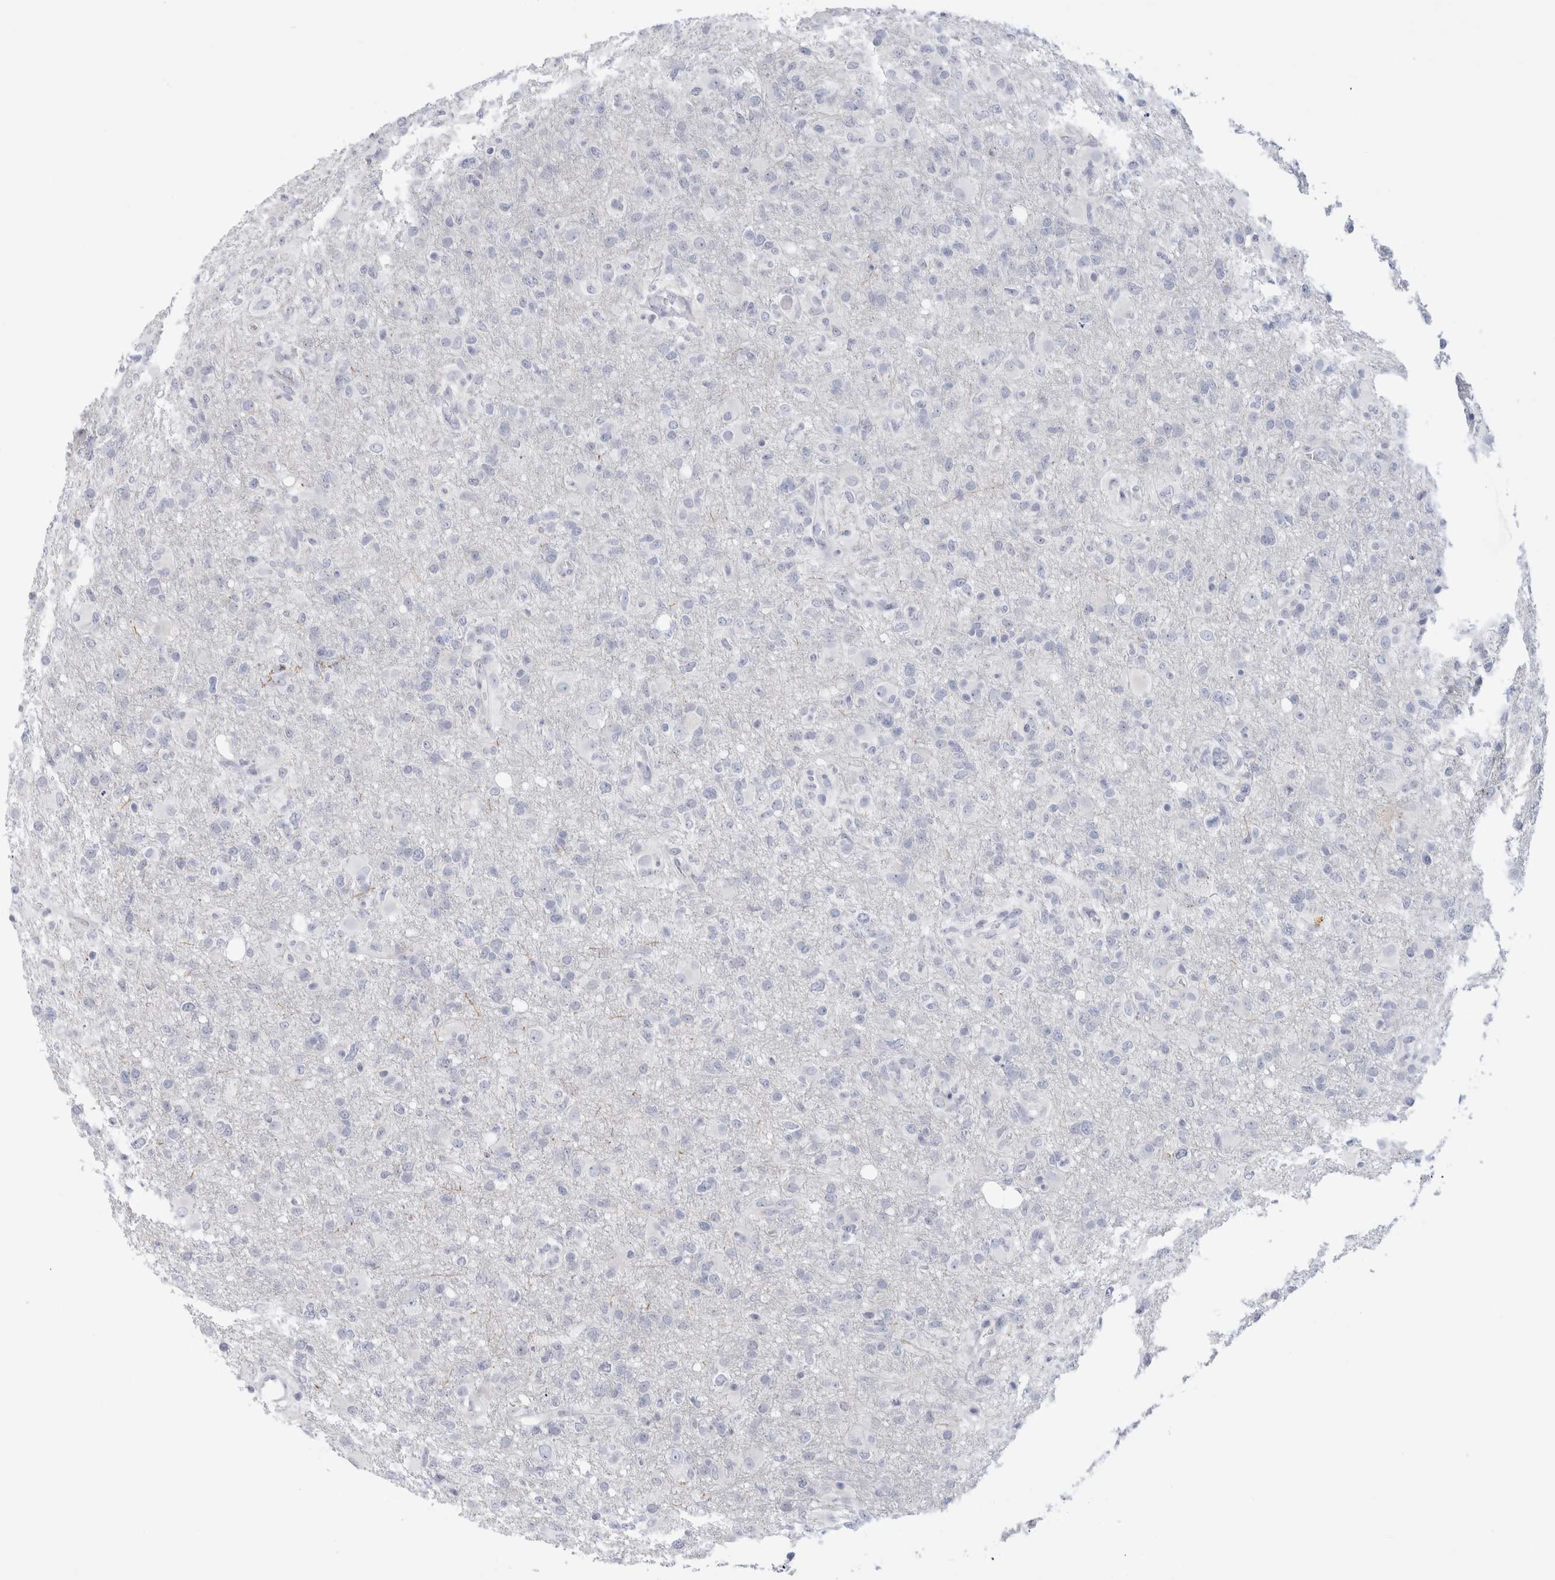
{"staining": {"intensity": "negative", "quantity": "none", "location": "none"}, "tissue": "glioma", "cell_type": "Tumor cells", "image_type": "cancer", "snomed": [{"axis": "morphology", "description": "Glioma, malignant, High grade"}, {"axis": "topography", "description": "Brain"}], "caption": "Protein analysis of malignant glioma (high-grade) reveals no significant expression in tumor cells.", "gene": "MUC15", "patient": {"sex": "female", "age": 57}}